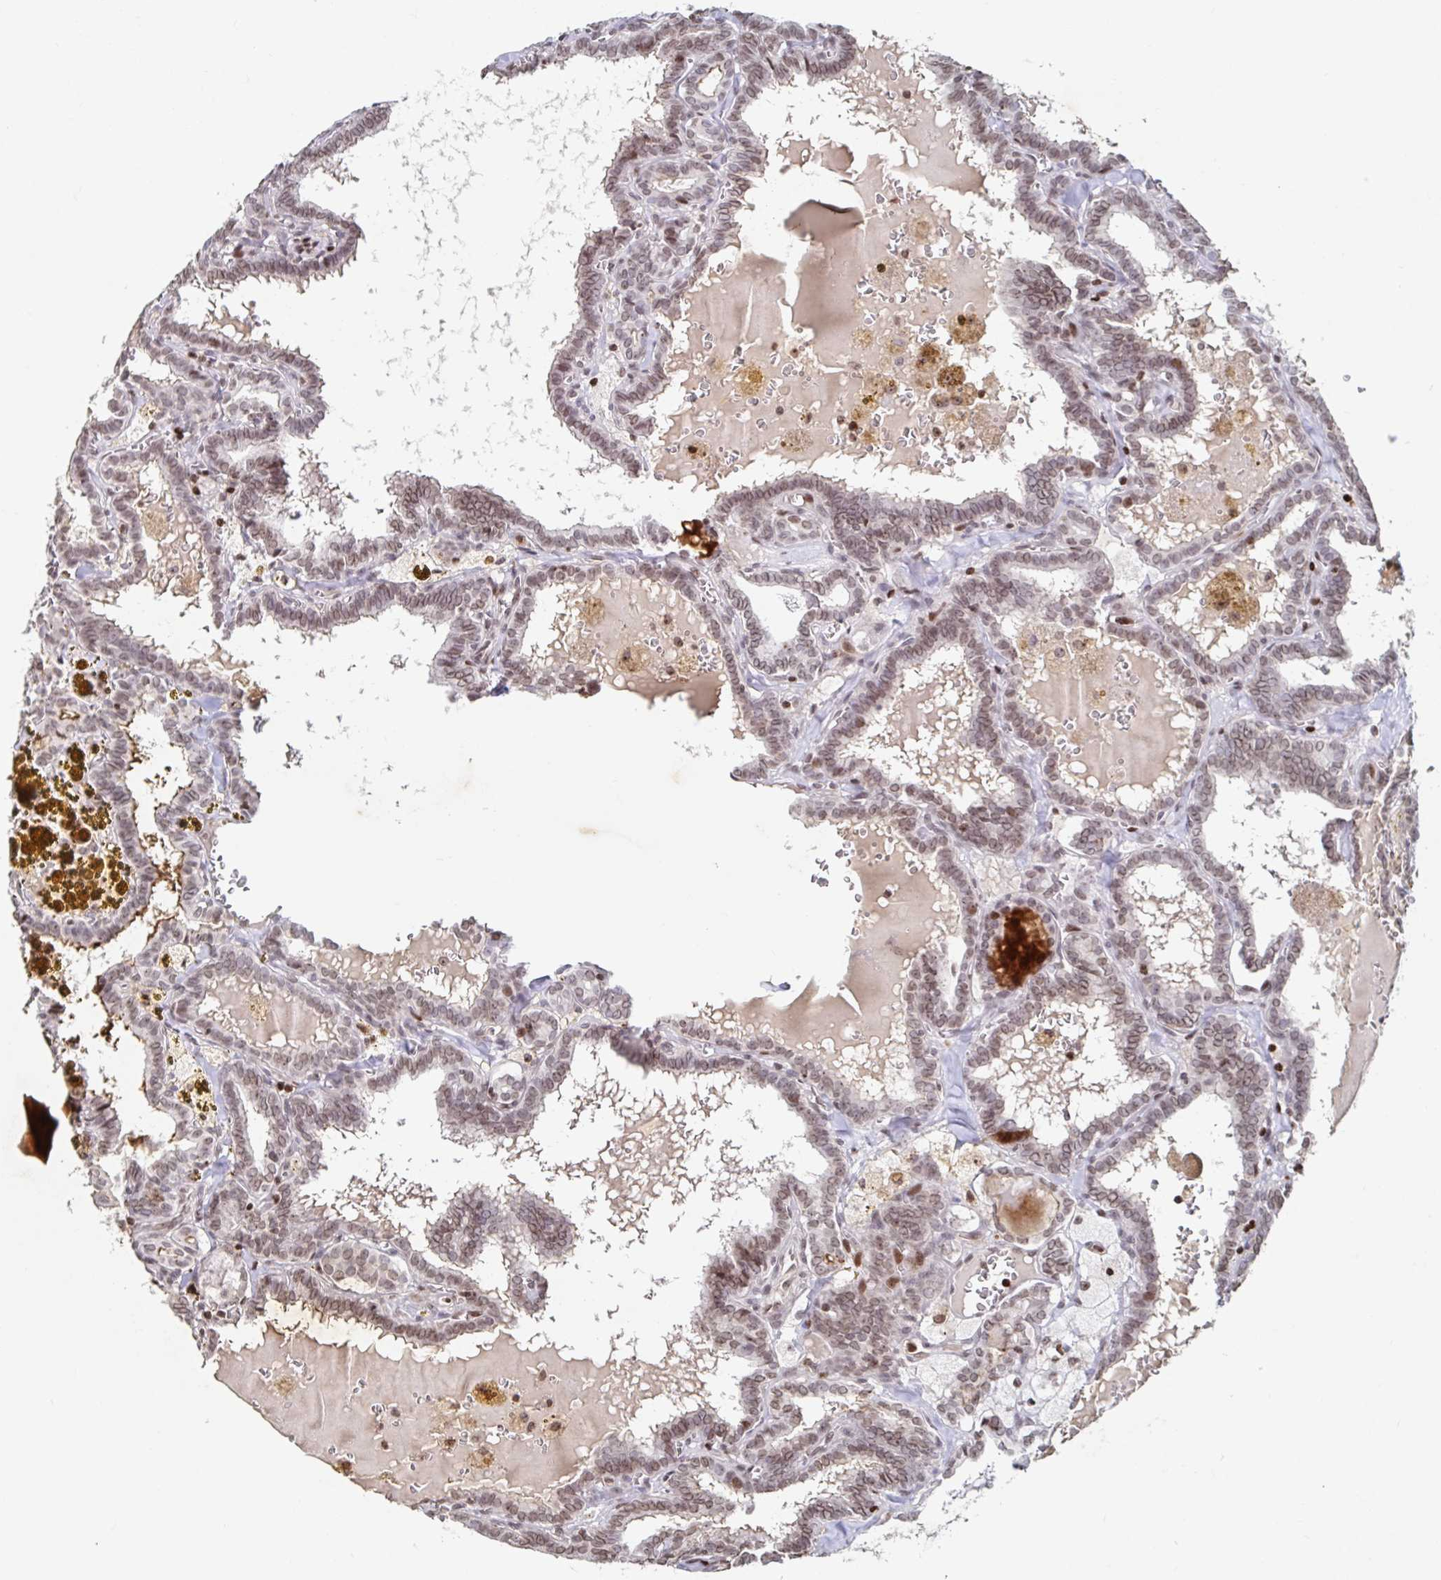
{"staining": {"intensity": "moderate", "quantity": ">75%", "location": "nuclear"}, "tissue": "thyroid cancer", "cell_type": "Tumor cells", "image_type": "cancer", "snomed": [{"axis": "morphology", "description": "Papillary adenocarcinoma, NOS"}, {"axis": "topography", "description": "Thyroid gland"}], "caption": "Thyroid cancer (papillary adenocarcinoma) tissue reveals moderate nuclear positivity in about >75% of tumor cells, visualized by immunohistochemistry. (Stains: DAB (3,3'-diaminobenzidine) in brown, nuclei in blue, Microscopy: brightfield microscopy at high magnification).", "gene": "C19orf53", "patient": {"sex": "female", "age": 39}}